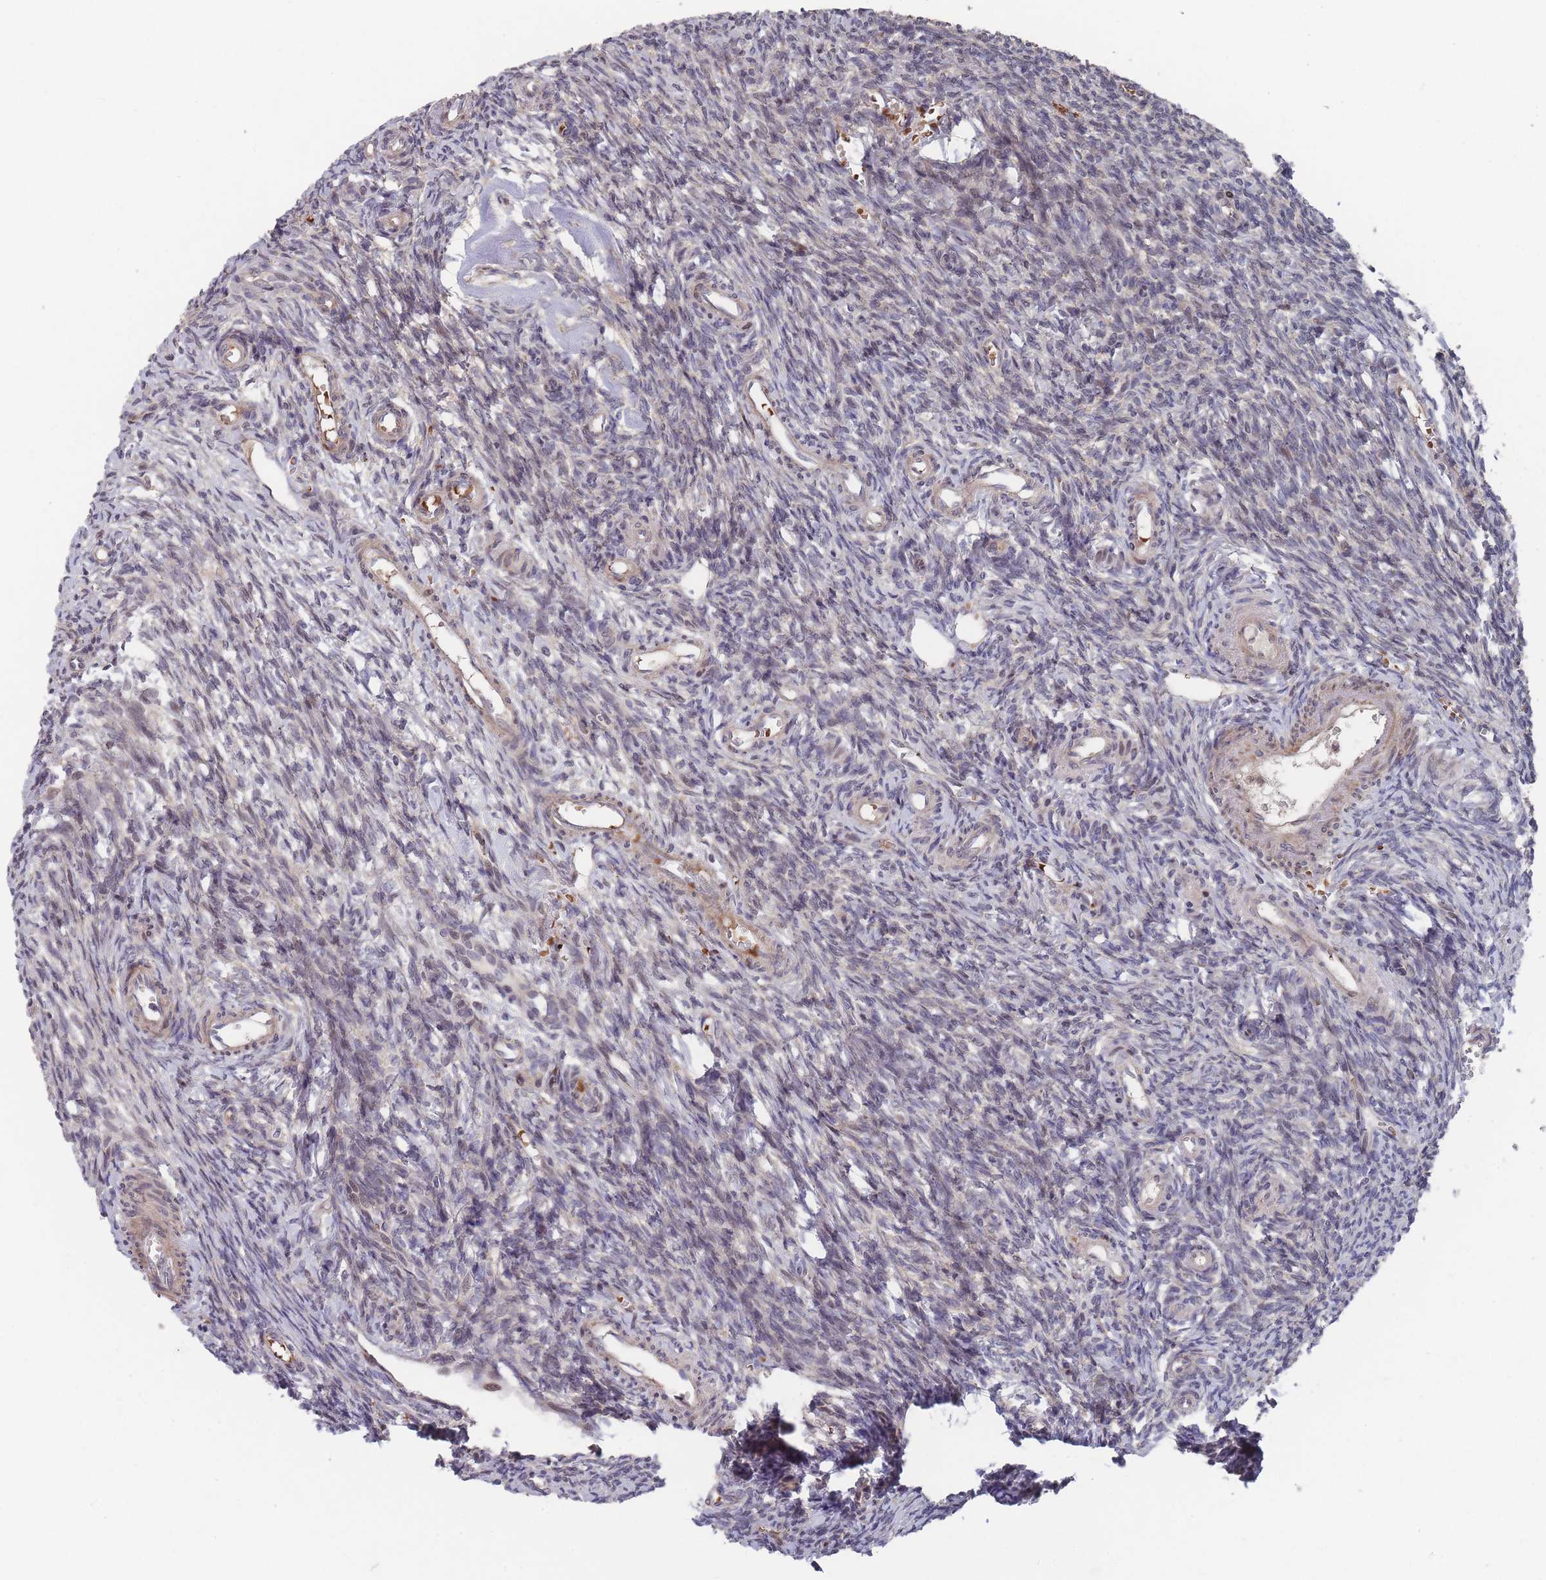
{"staining": {"intensity": "moderate", "quantity": ">75%", "location": "cytoplasmic/membranous"}, "tissue": "ovary", "cell_type": "Follicle cells", "image_type": "normal", "snomed": [{"axis": "morphology", "description": "Normal tissue, NOS"}, {"axis": "topography", "description": "Ovary"}], "caption": "Ovary stained for a protein (brown) displays moderate cytoplasmic/membranous positive staining in approximately >75% of follicle cells.", "gene": "SF3B1", "patient": {"sex": "female", "age": 39}}